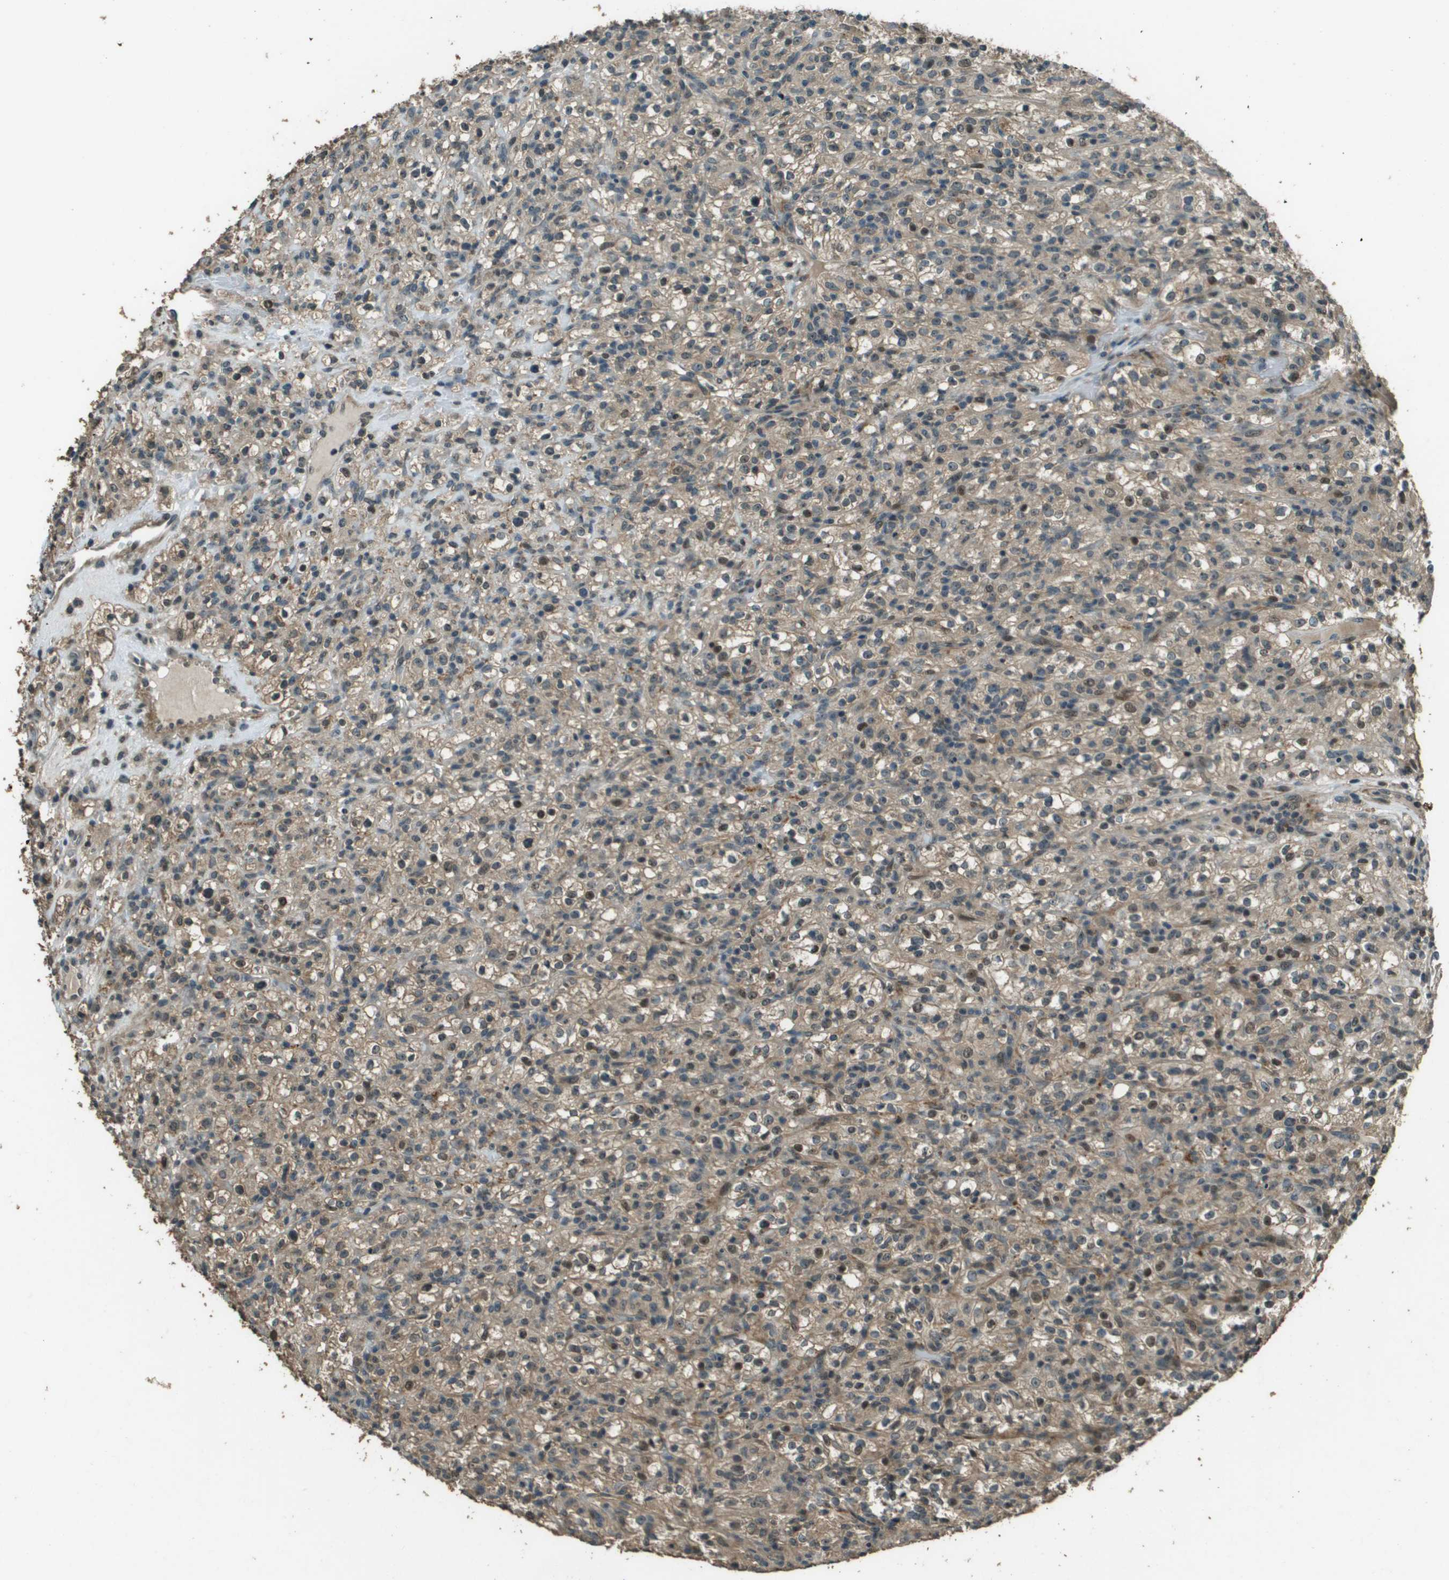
{"staining": {"intensity": "weak", "quantity": ">75%", "location": "cytoplasmic/membranous"}, "tissue": "renal cancer", "cell_type": "Tumor cells", "image_type": "cancer", "snomed": [{"axis": "morphology", "description": "Normal tissue, NOS"}, {"axis": "morphology", "description": "Adenocarcinoma, NOS"}, {"axis": "topography", "description": "Kidney"}], "caption": "Protein expression analysis of human renal adenocarcinoma reveals weak cytoplasmic/membranous expression in approximately >75% of tumor cells.", "gene": "SDC3", "patient": {"sex": "female", "age": 72}}